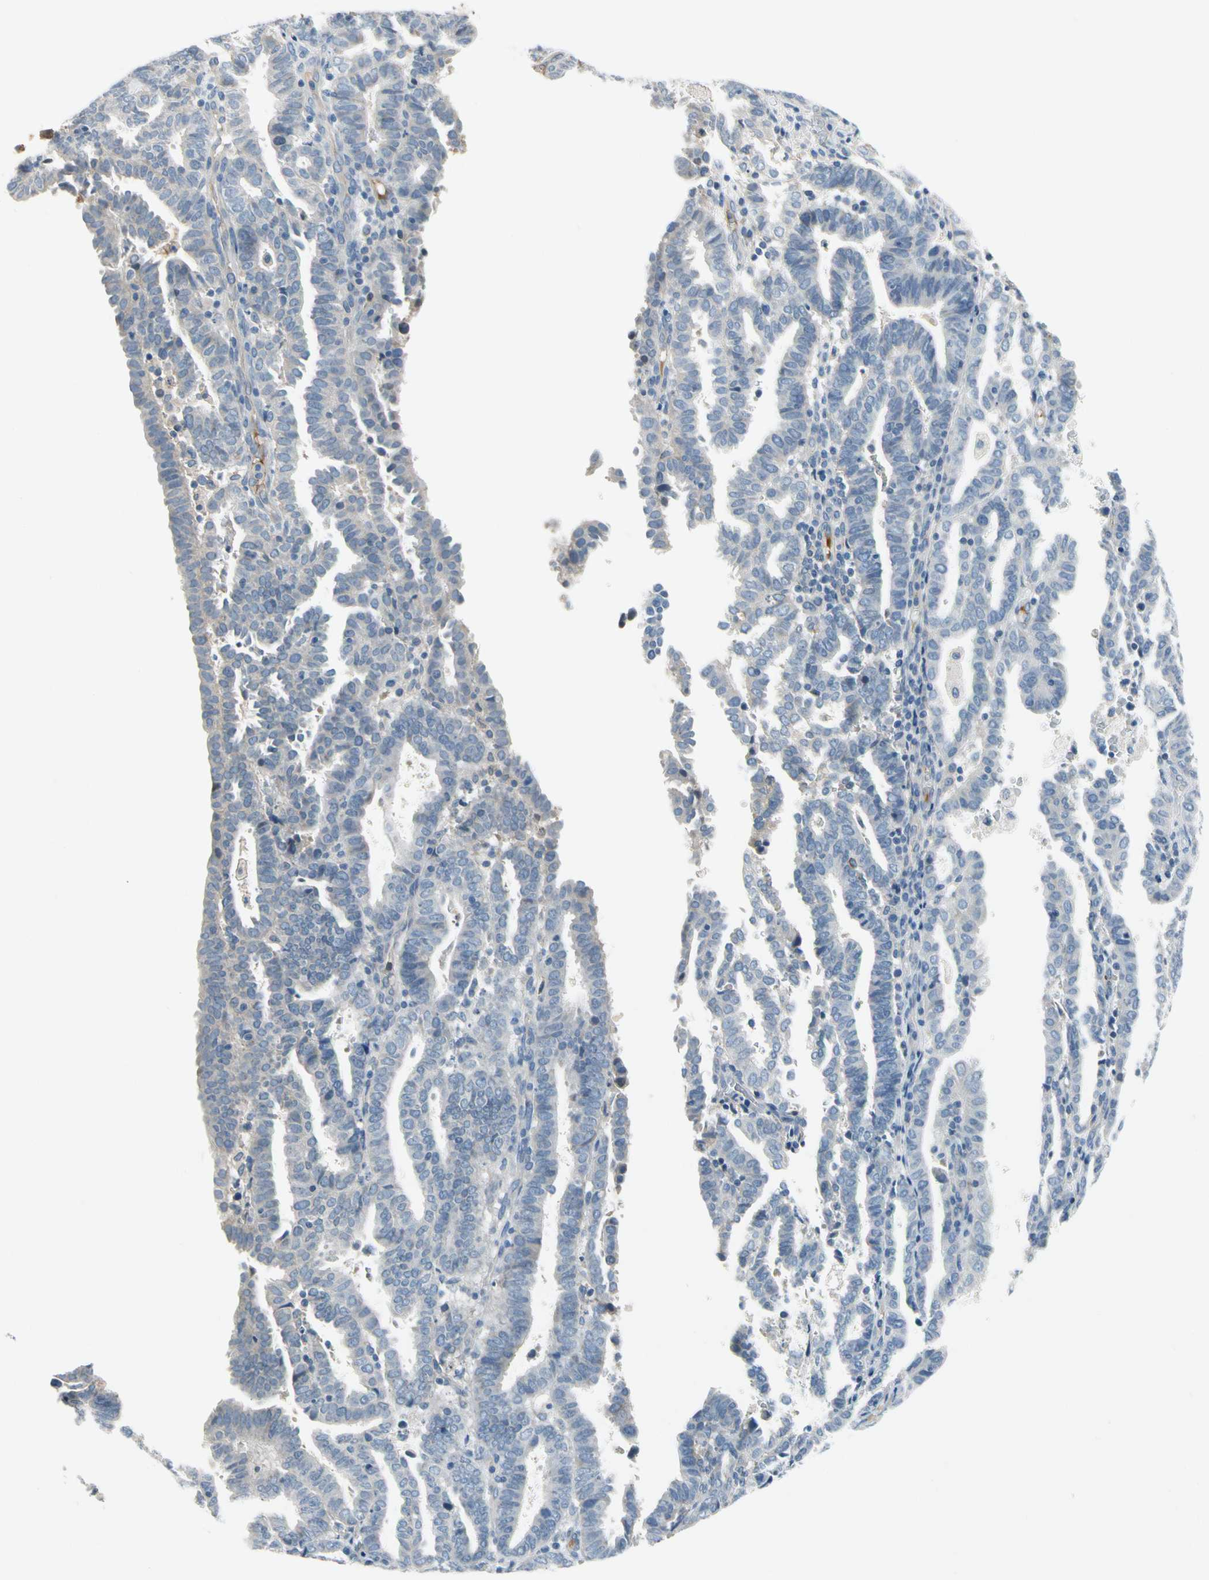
{"staining": {"intensity": "negative", "quantity": "none", "location": "none"}, "tissue": "endometrial cancer", "cell_type": "Tumor cells", "image_type": "cancer", "snomed": [{"axis": "morphology", "description": "Adenocarcinoma, NOS"}, {"axis": "topography", "description": "Uterus"}], "caption": "The micrograph reveals no significant positivity in tumor cells of endometrial cancer.", "gene": "CNDP1", "patient": {"sex": "female", "age": 83}}